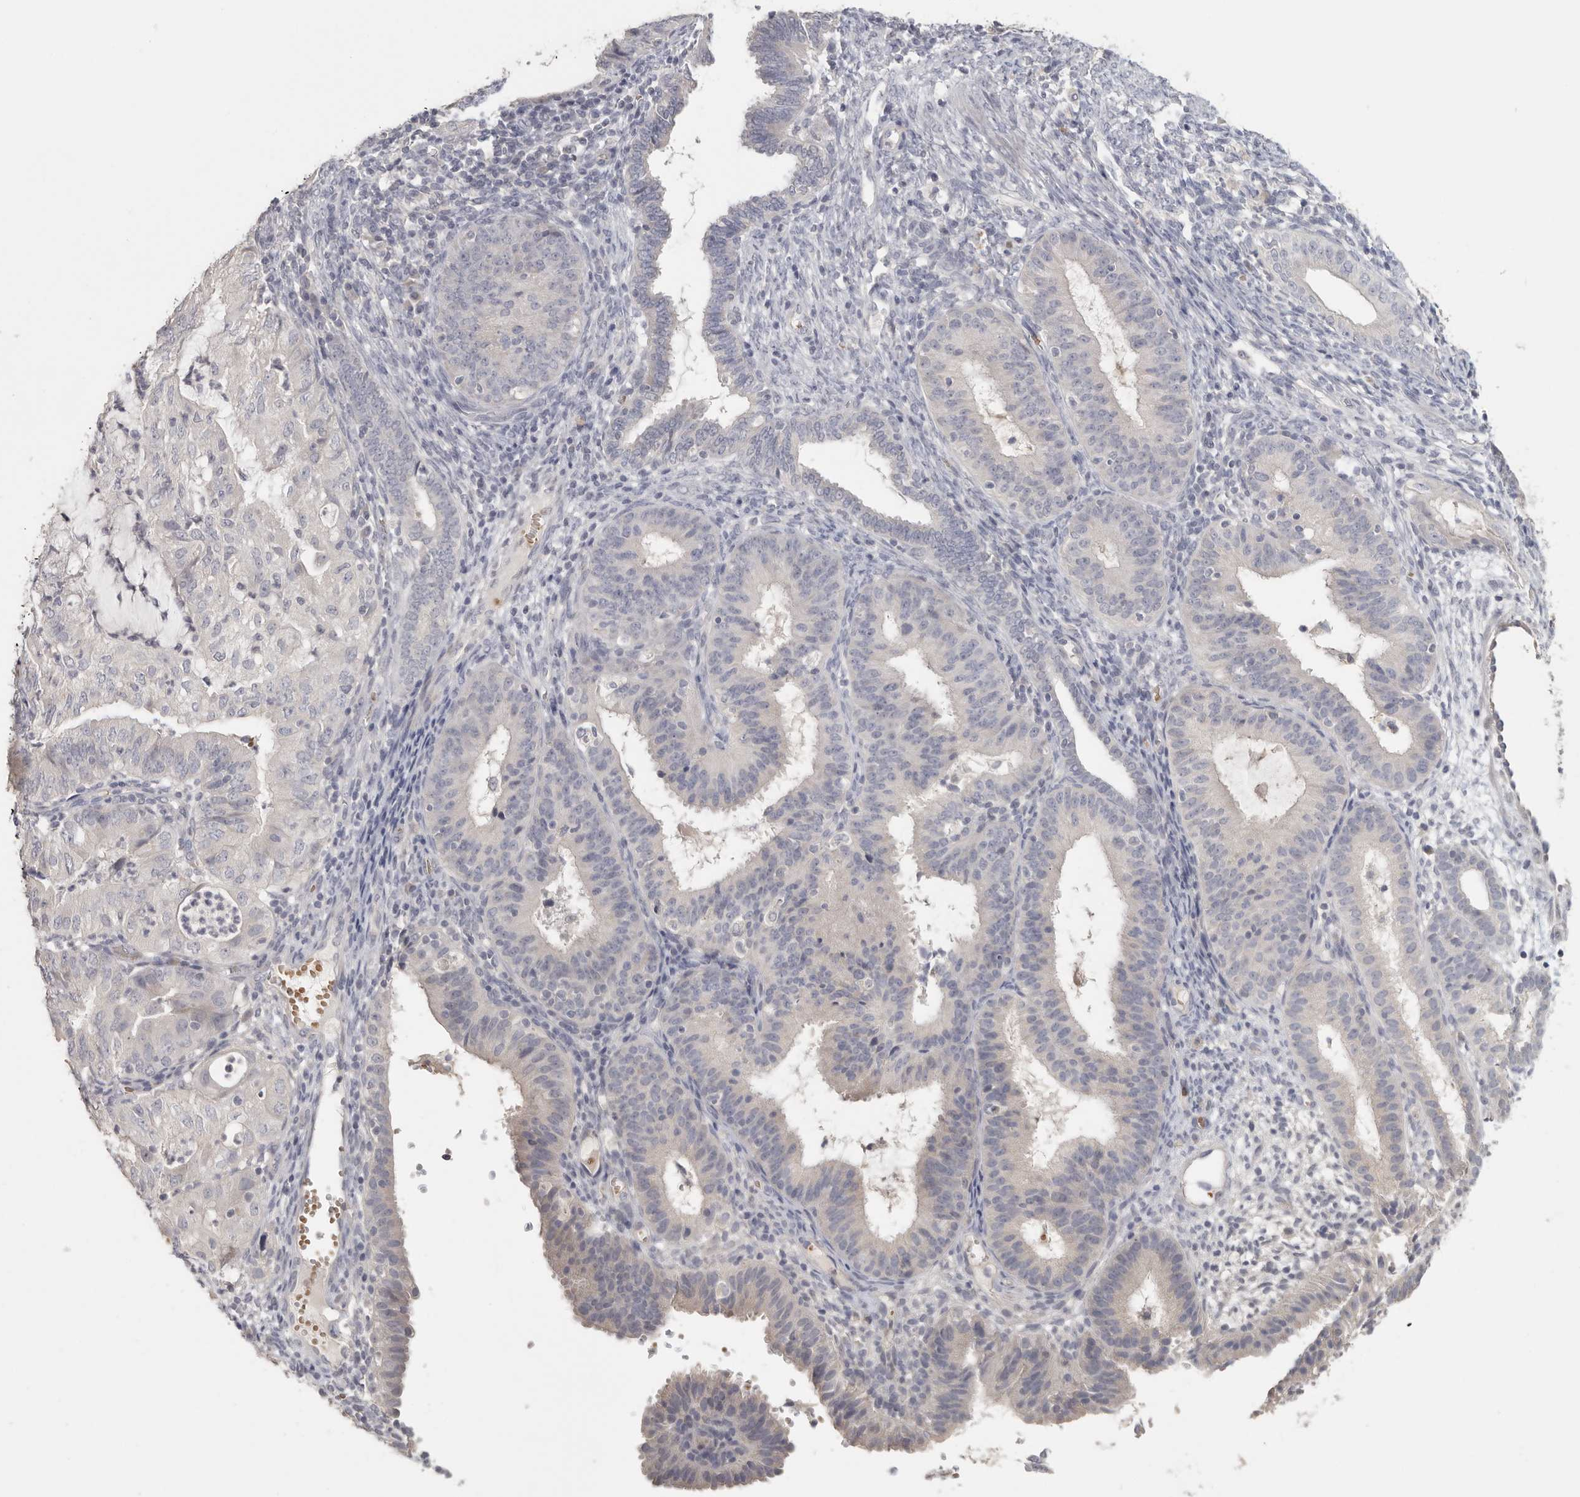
{"staining": {"intensity": "negative", "quantity": "none", "location": "none"}, "tissue": "endometrial cancer", "cell_type": "Tumor cells", "image_type": "cancer", "snomed": [{"axis": "morphology", "description": "Adenocarcinoma, NOS"}, {"axis": "topography", "description": "Endometrium"}], "caption": "High magnification brightfield microscopy of endometrial adenocarcinoma stained with DAB (brown) and counterstained with hematoxylin (blue): tumor cells show no significant expression.", "gene": "DNAJC11", "patient": {"sex": "female", "age": 51}}